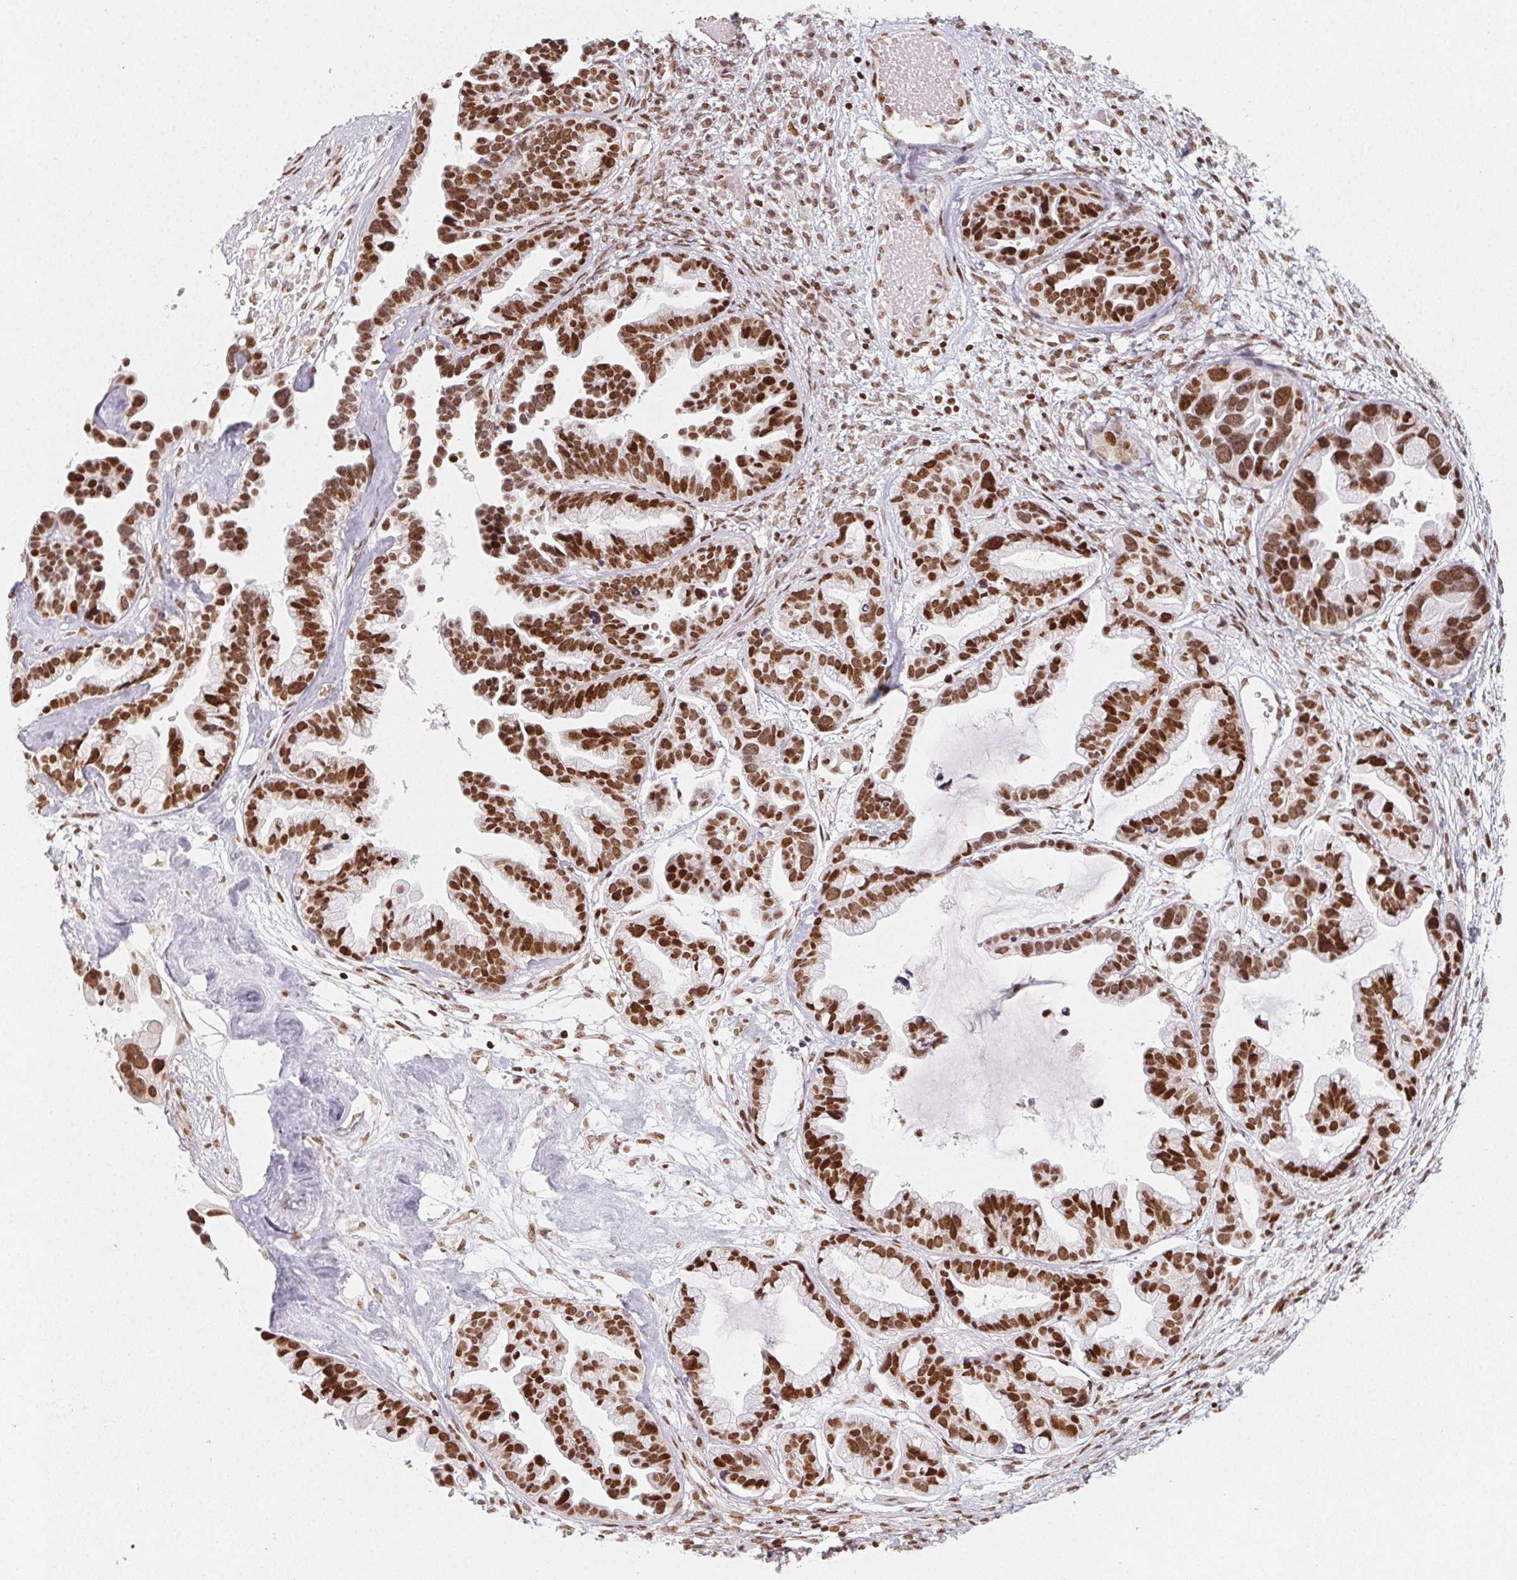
{"staining": {"intensity": "strong", "quantity": ">75%", "location": "nuclear"}, "tissue": "ovarian cancer", "cell_type": "Tumor cells", "image_type": "cancer", "snomed": [{"axis": "morphology", "description": "Cystadenocarcinoma, serous, NOS"}, {"axis": "topography", "description": "Ovary"}], "caption": "Ovarian cancer (serous cystadenocarcinoma) tissue displays strong nuclear positivity in approximately >75% of tumor cells, visualized by immunohistochemistry.", "gene": "KMT2A", "patient": {"sex": "female", "age": 56}}